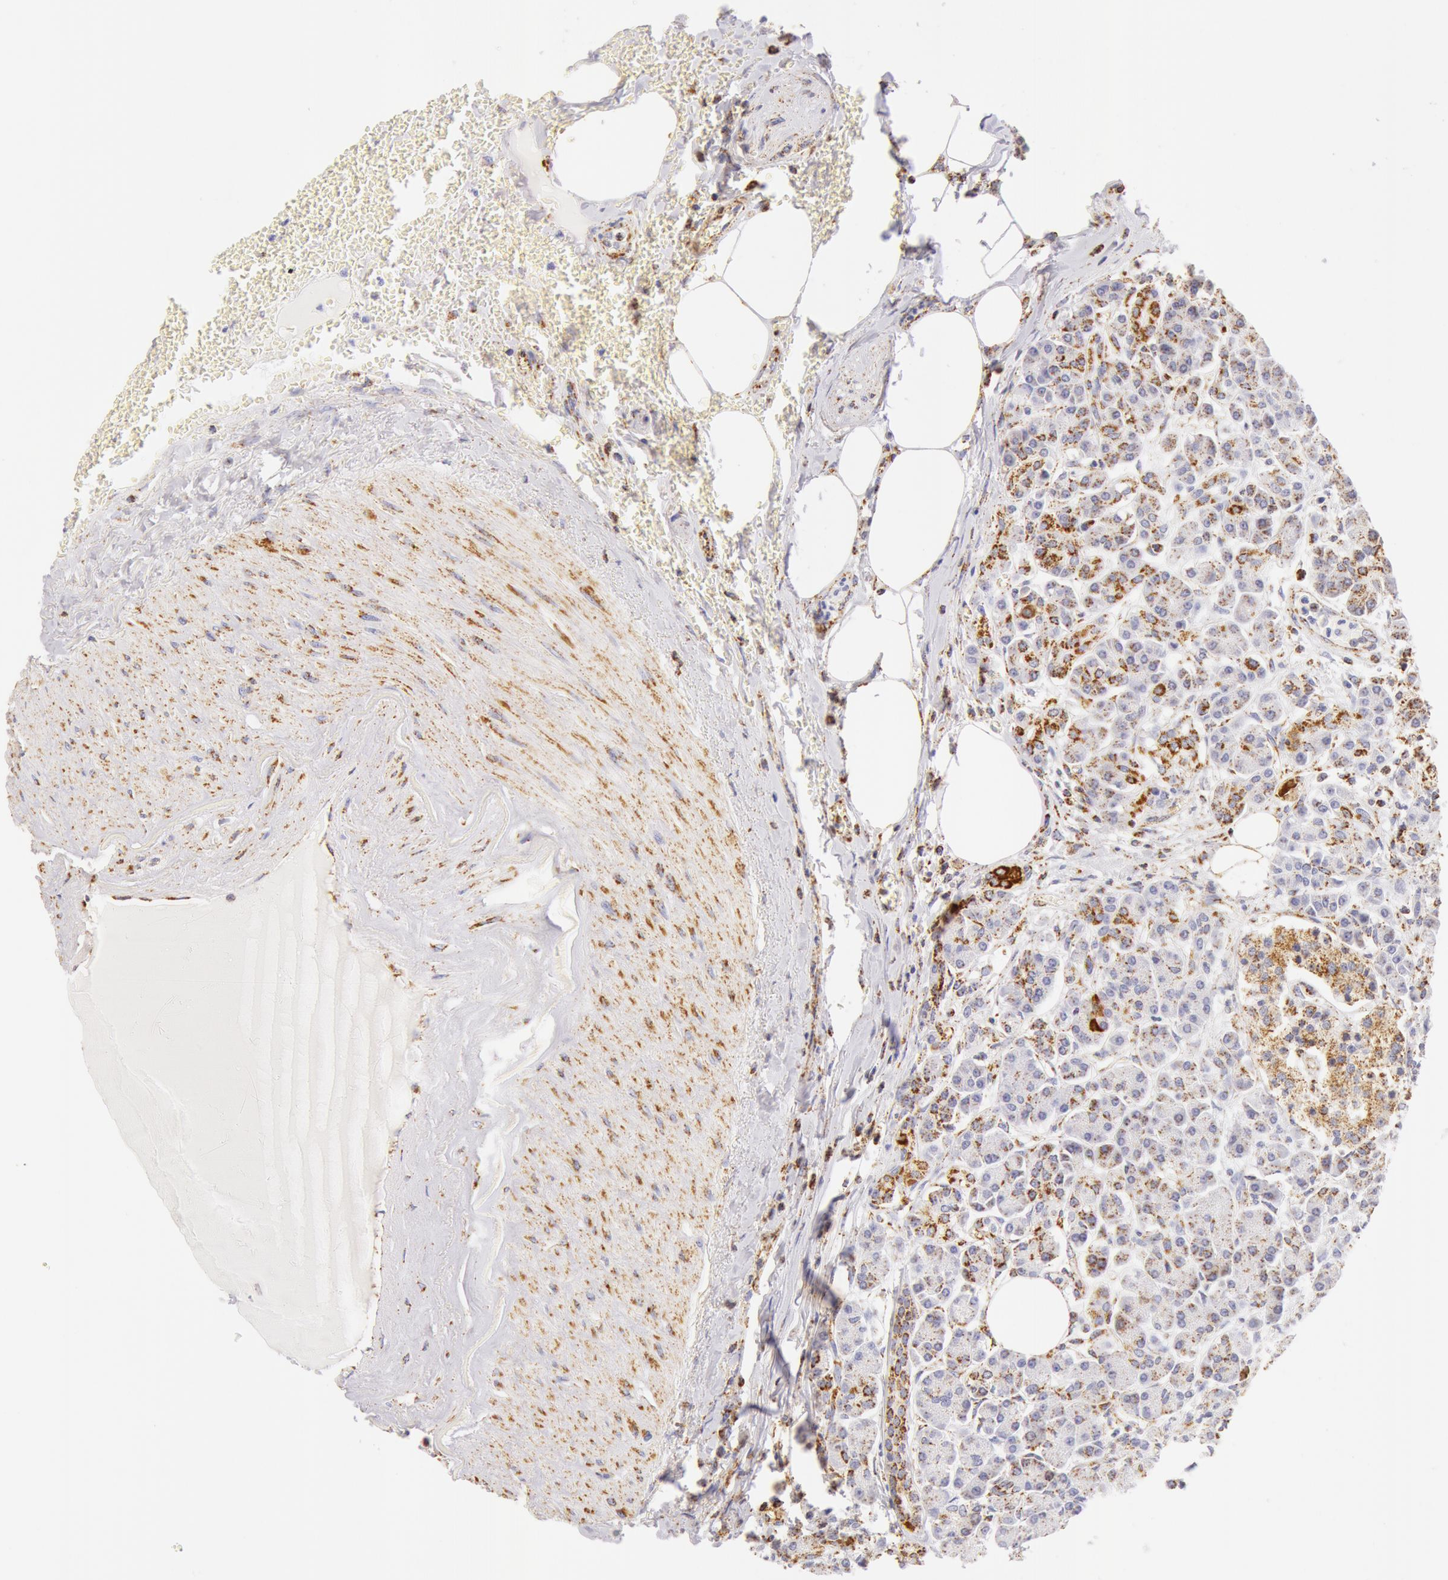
{"staining": {"intensity": "moderate", "quantity": ">75%", "location": "cytoplasmic/membranous"}, "tissue": "pancreas", "cell_type": "Exocrine glandular cells", "image_type": "normal", "snomed": [{"axis": "morphology", "description": "Normal tissue, NOS"}, {"axis": "topography", "description": "Pancreas"}], "caption": "This is a histology image of IHC staining of benign pancreas, which shows moderate expression in the cytoplasmic/membranous of exocrine glandular cells.", "gene": "ATP5F1B", "patient": {"sex": "female", "age": 73}}